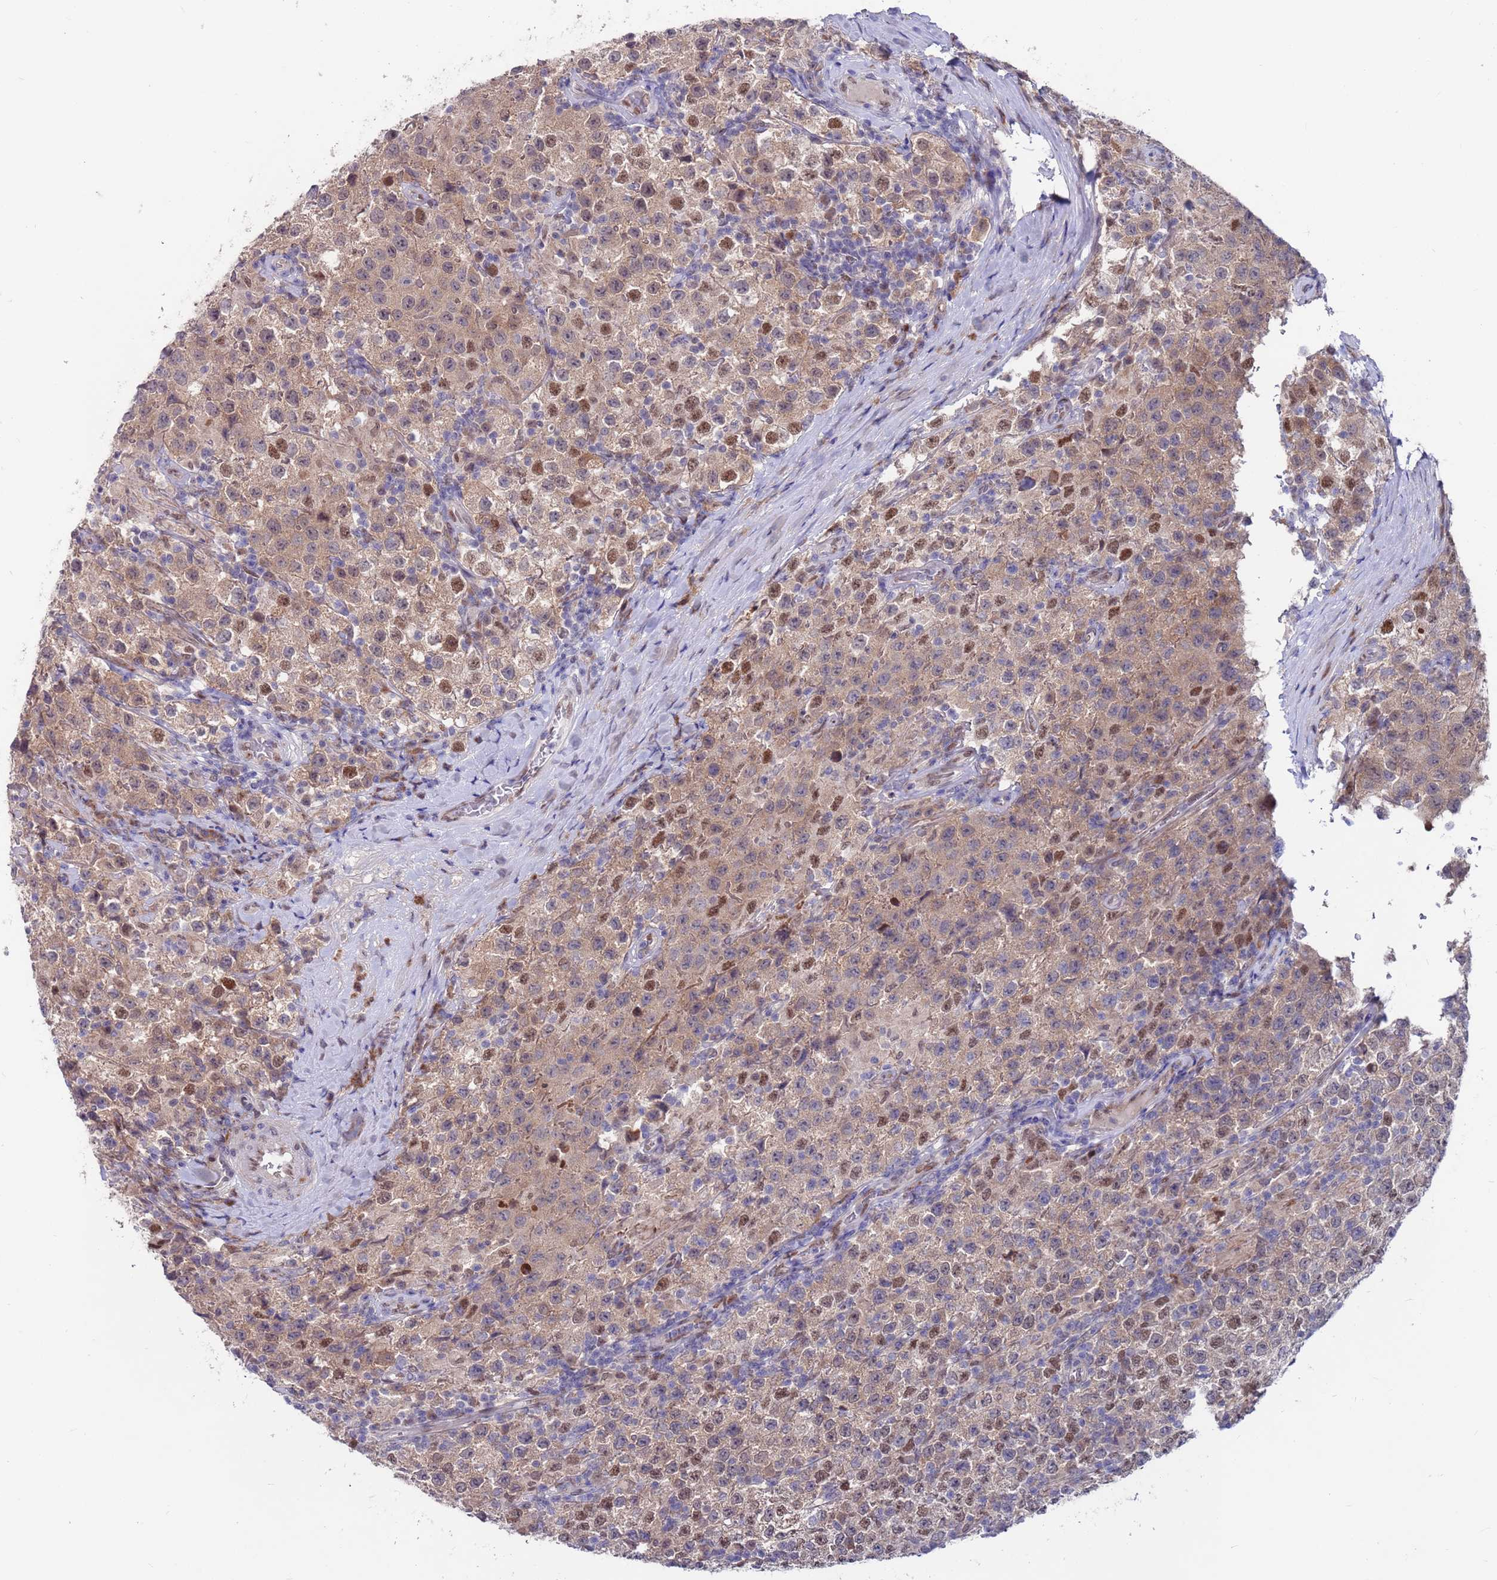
{"staining": {"intensity": "weak", "quantity": ">75%", "location": "cytoplasmic/membranous,nuclear"}, "tissue": "testis cancer", "cell_type": "Tumor cells", "image_type": "cancer", "snomed": [{"axis": "morphology", "description": "Seminoma, NOS"}, {"axis": "morphology", "description": "Carcinoma, Embryonal, NOS"}, {"axis": "topography", "description": "Testis"}], "caption": "Immunohistochemistry image of testis cancer (seminoma) stained for a protein (brown), which displays low levels of weak cytoplasmic/membranous and nuclear expression in approximately >75% of tumor cells.", "gene": "FBXO27", "patient": {"sex": "male", "age": 41}}